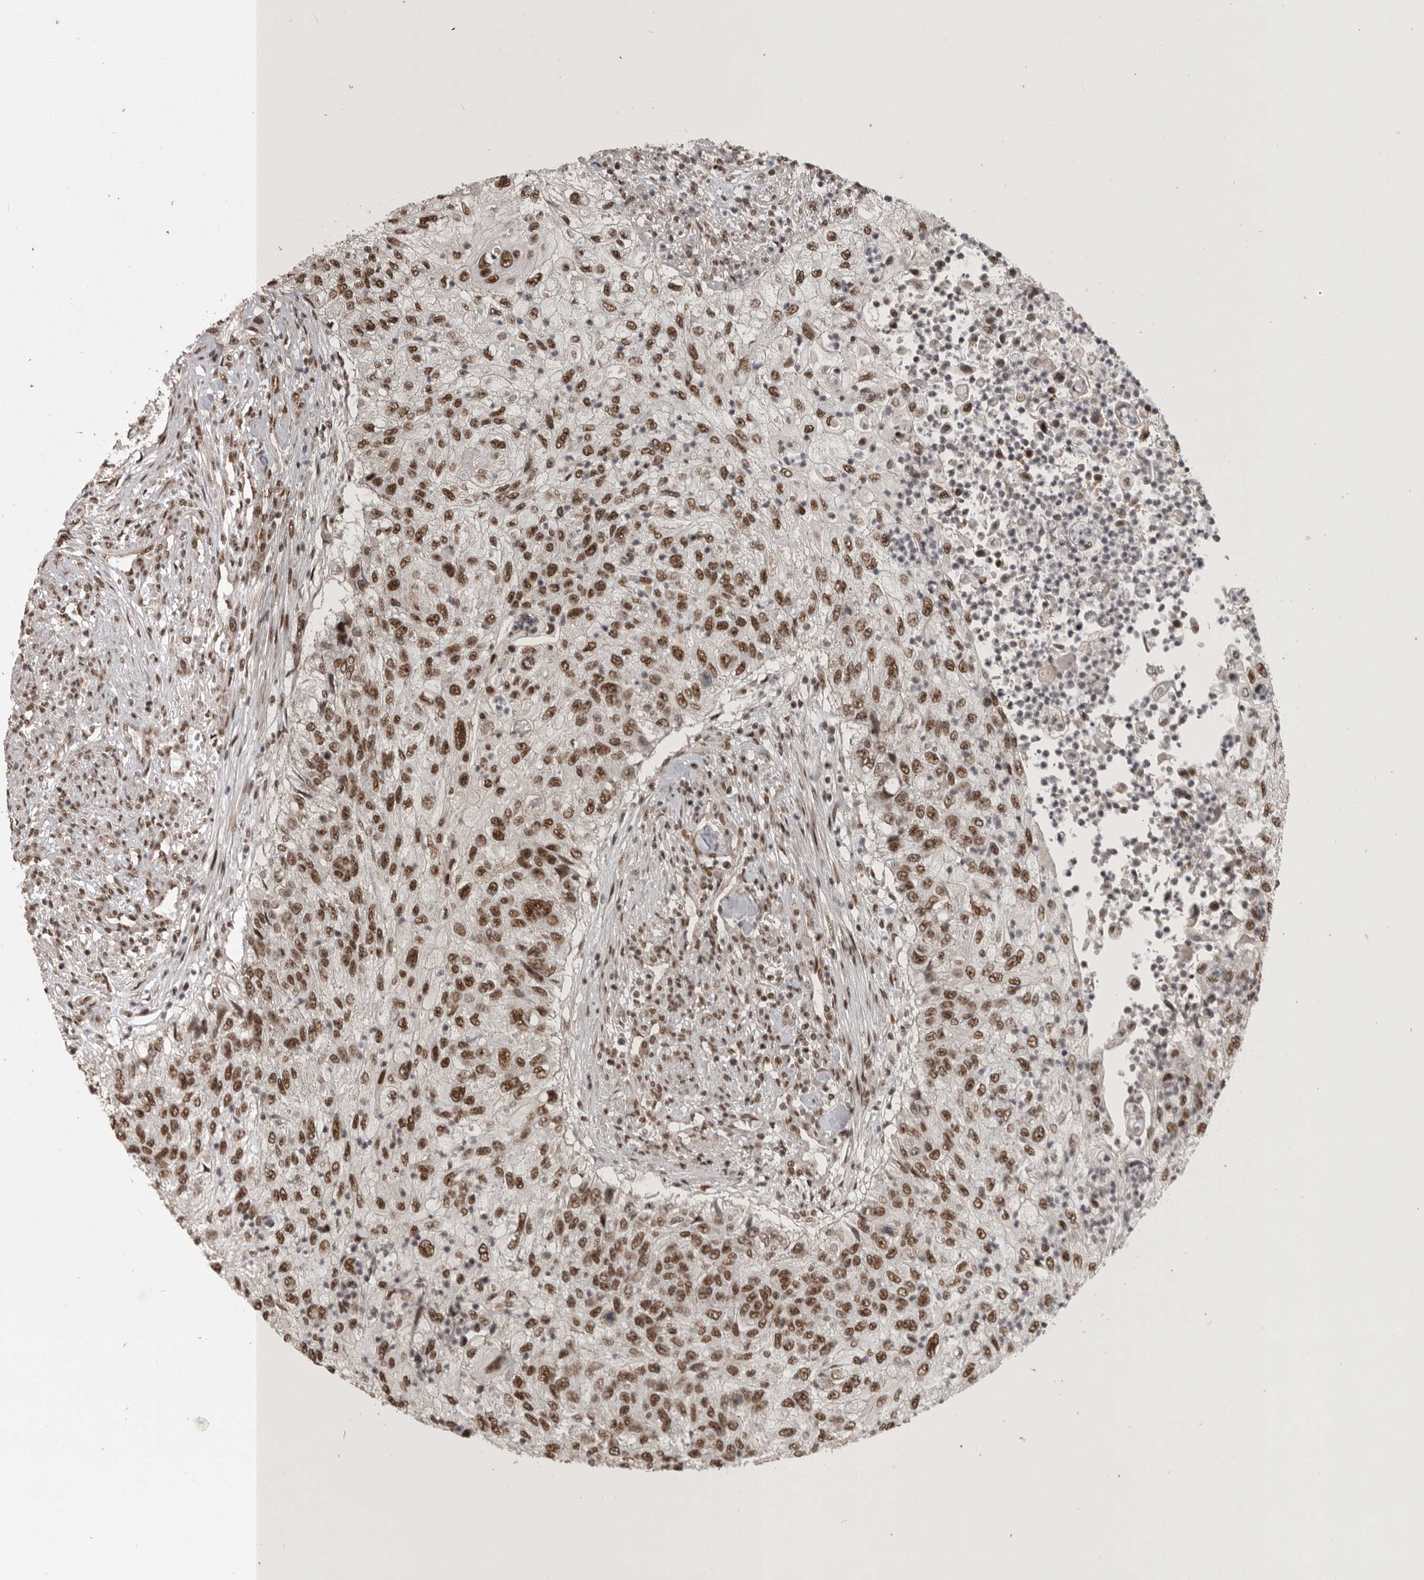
{"staining": {"intensity": "strong", "quantity": ">75%", "location": "nuclear"}, "tissue": "urothelial cancer", "cell_type": "Tumor cells", "image_type": "cancer", "snomed": [{"axis": "morphology", "description": "Urothelial carcinoma, High grade"}, {"axis": "topography", "description": "Urinary bladder"}], "caption": "A brown stain labels strong nuclear expression of a protein in high-grade urothelial carcinoma tumor cells.", "gene": "CBLL1", "patient": {"sex": "female", "age": 60}}